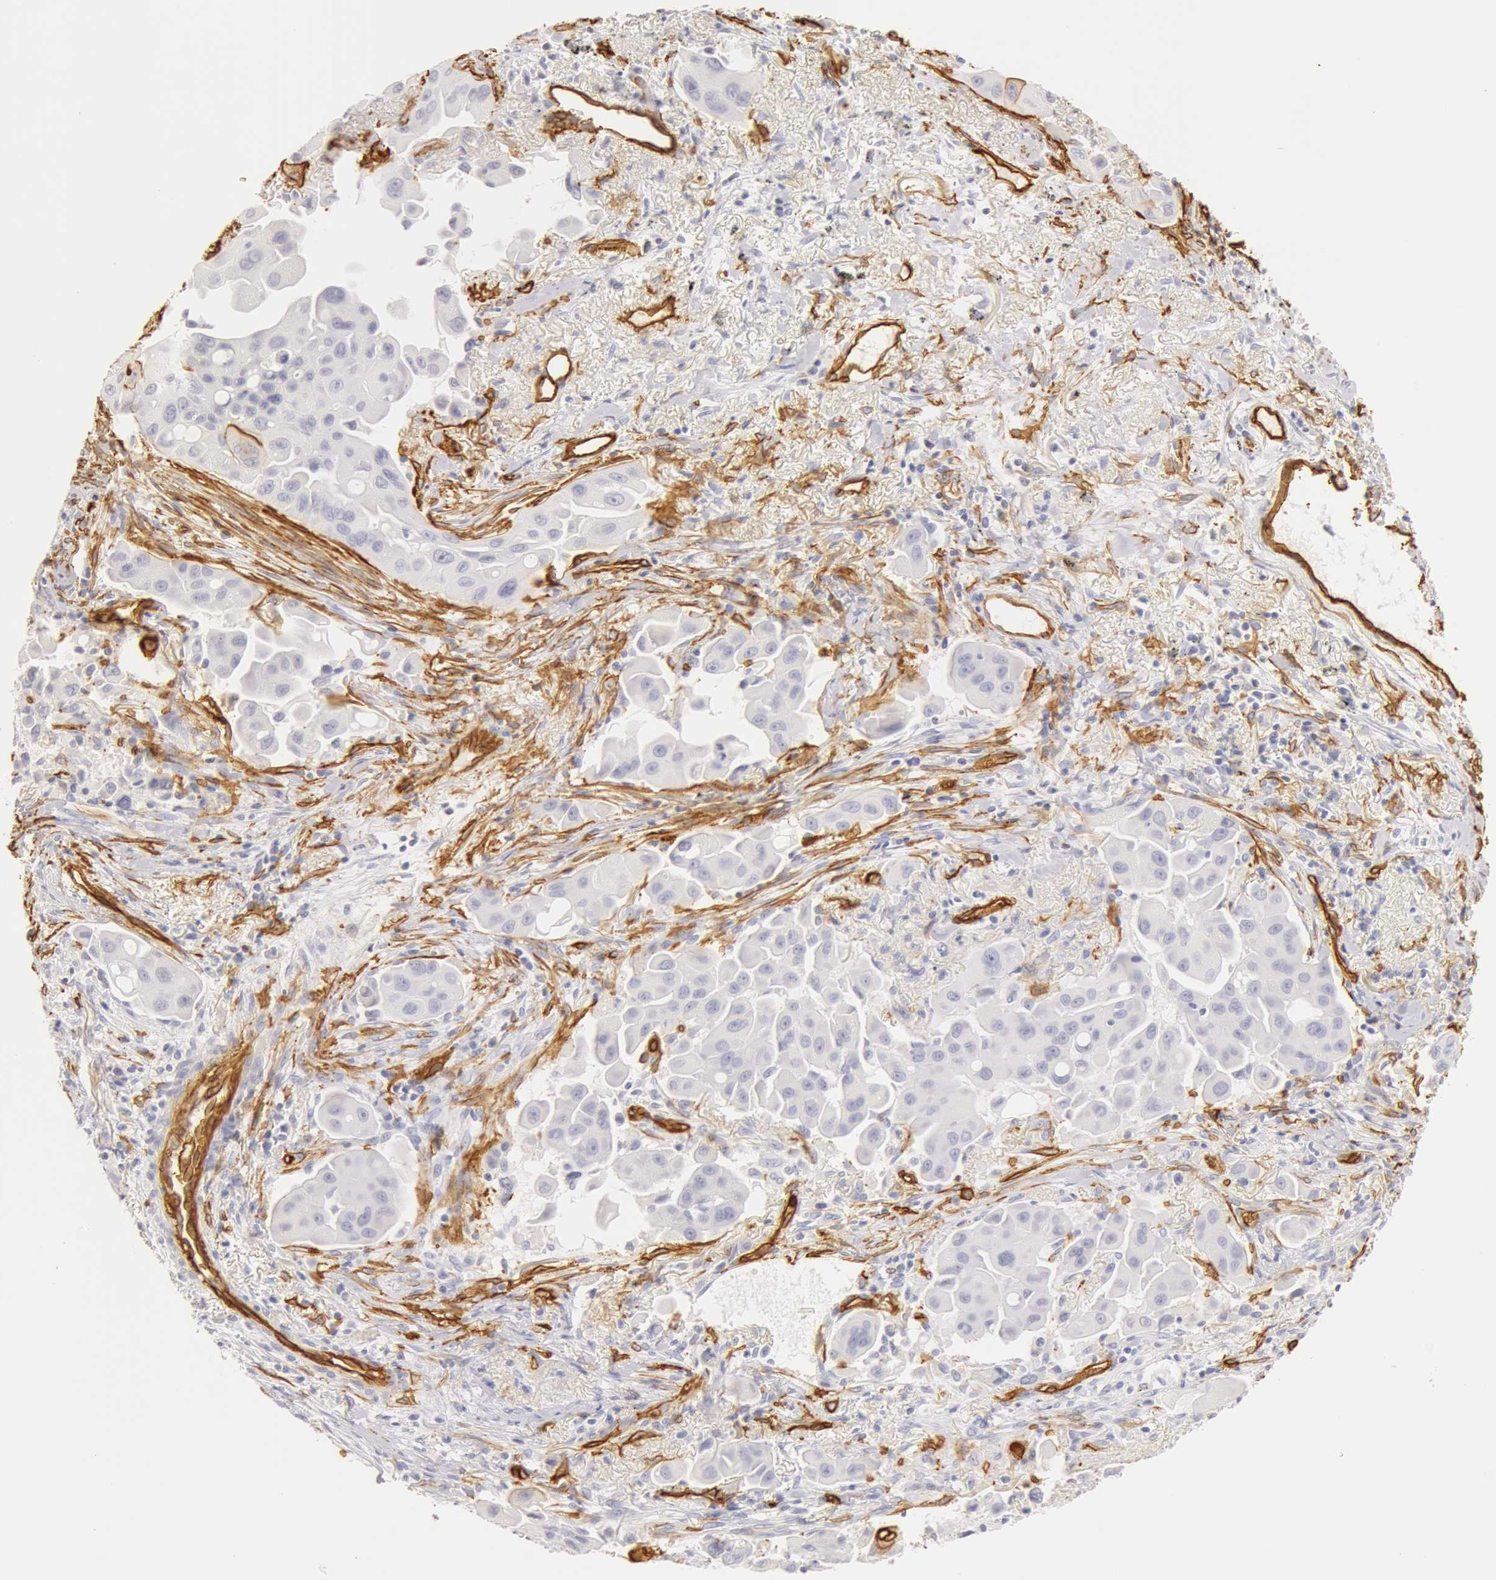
{"staining": {"intensity": "negative", "quantity": "none", "location": "none"}, "tissue": "lung cancer", "cell_type": "Tumor cells", "image_type": "cancer", "snomed": [{"axis": "morphology", "description": "Adenocarcinoma, NOS"}, {"axis": "topography", "description": "Lung"}], "caption": "Image shows no significant protein positivity in tumor cells of lung cancer (adenocarcinoma).", "gene": "AQP1", "patient": {"sex": "male", "age": 68}}